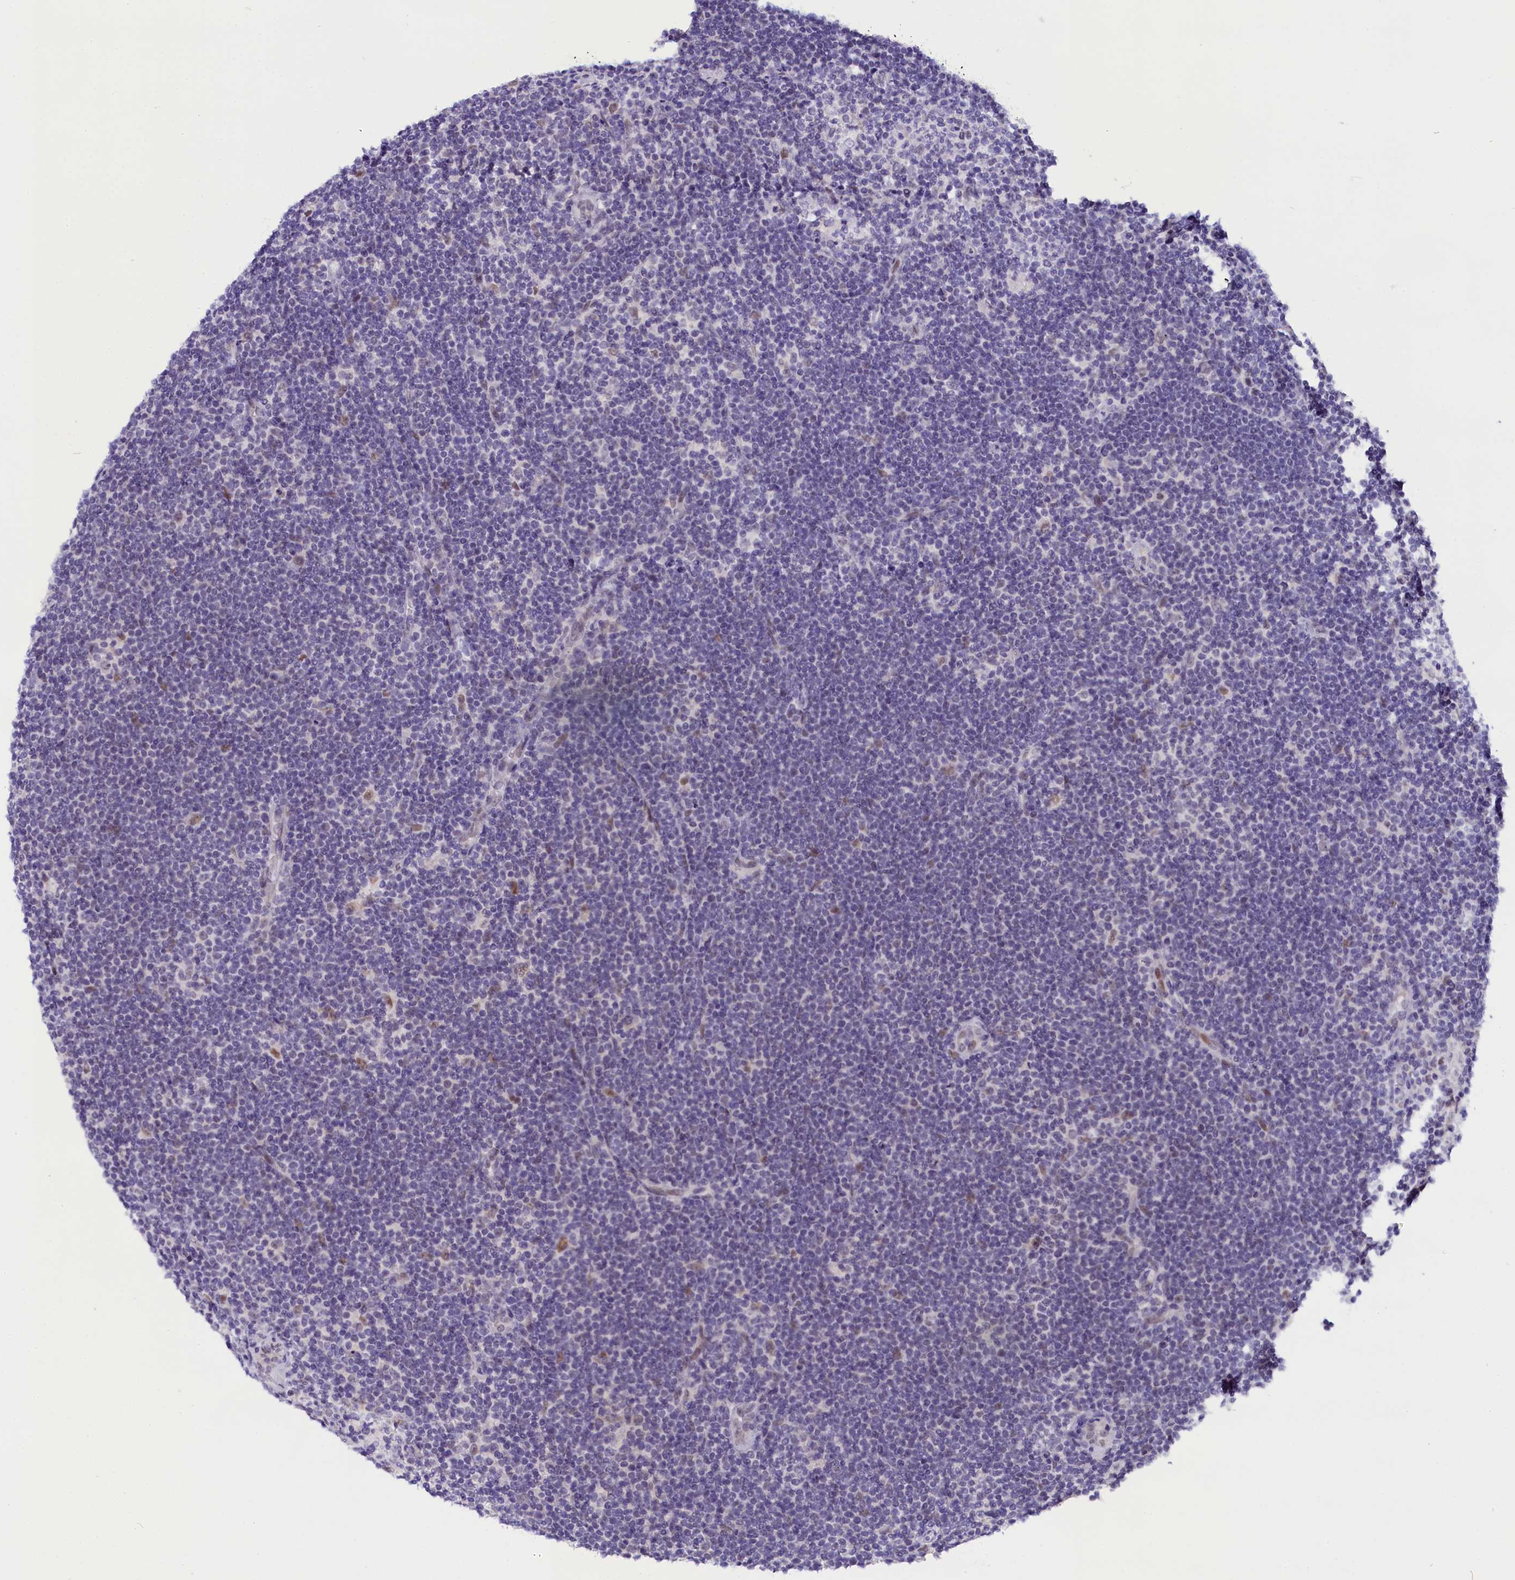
{"staining": {"intensity": "negative", "quantity": "none", "location": "none"}, "tissue": "lymphoma", "cell_type": "Tumor cells", "image_type": "cancer", "snomed": [{"axis": "morphology", "description": "Hodgkin's disease, NOS"}, {"axis": "topography", "description": "Lymph node"}], "caption": "High power microscopy histopathology image of an immunohistochemistry (IHC) image of lymphoma, revealing no significant staining in tumor cells.", "gene": "OSGEP", "patient": {"sex": "female", "age": 57}}